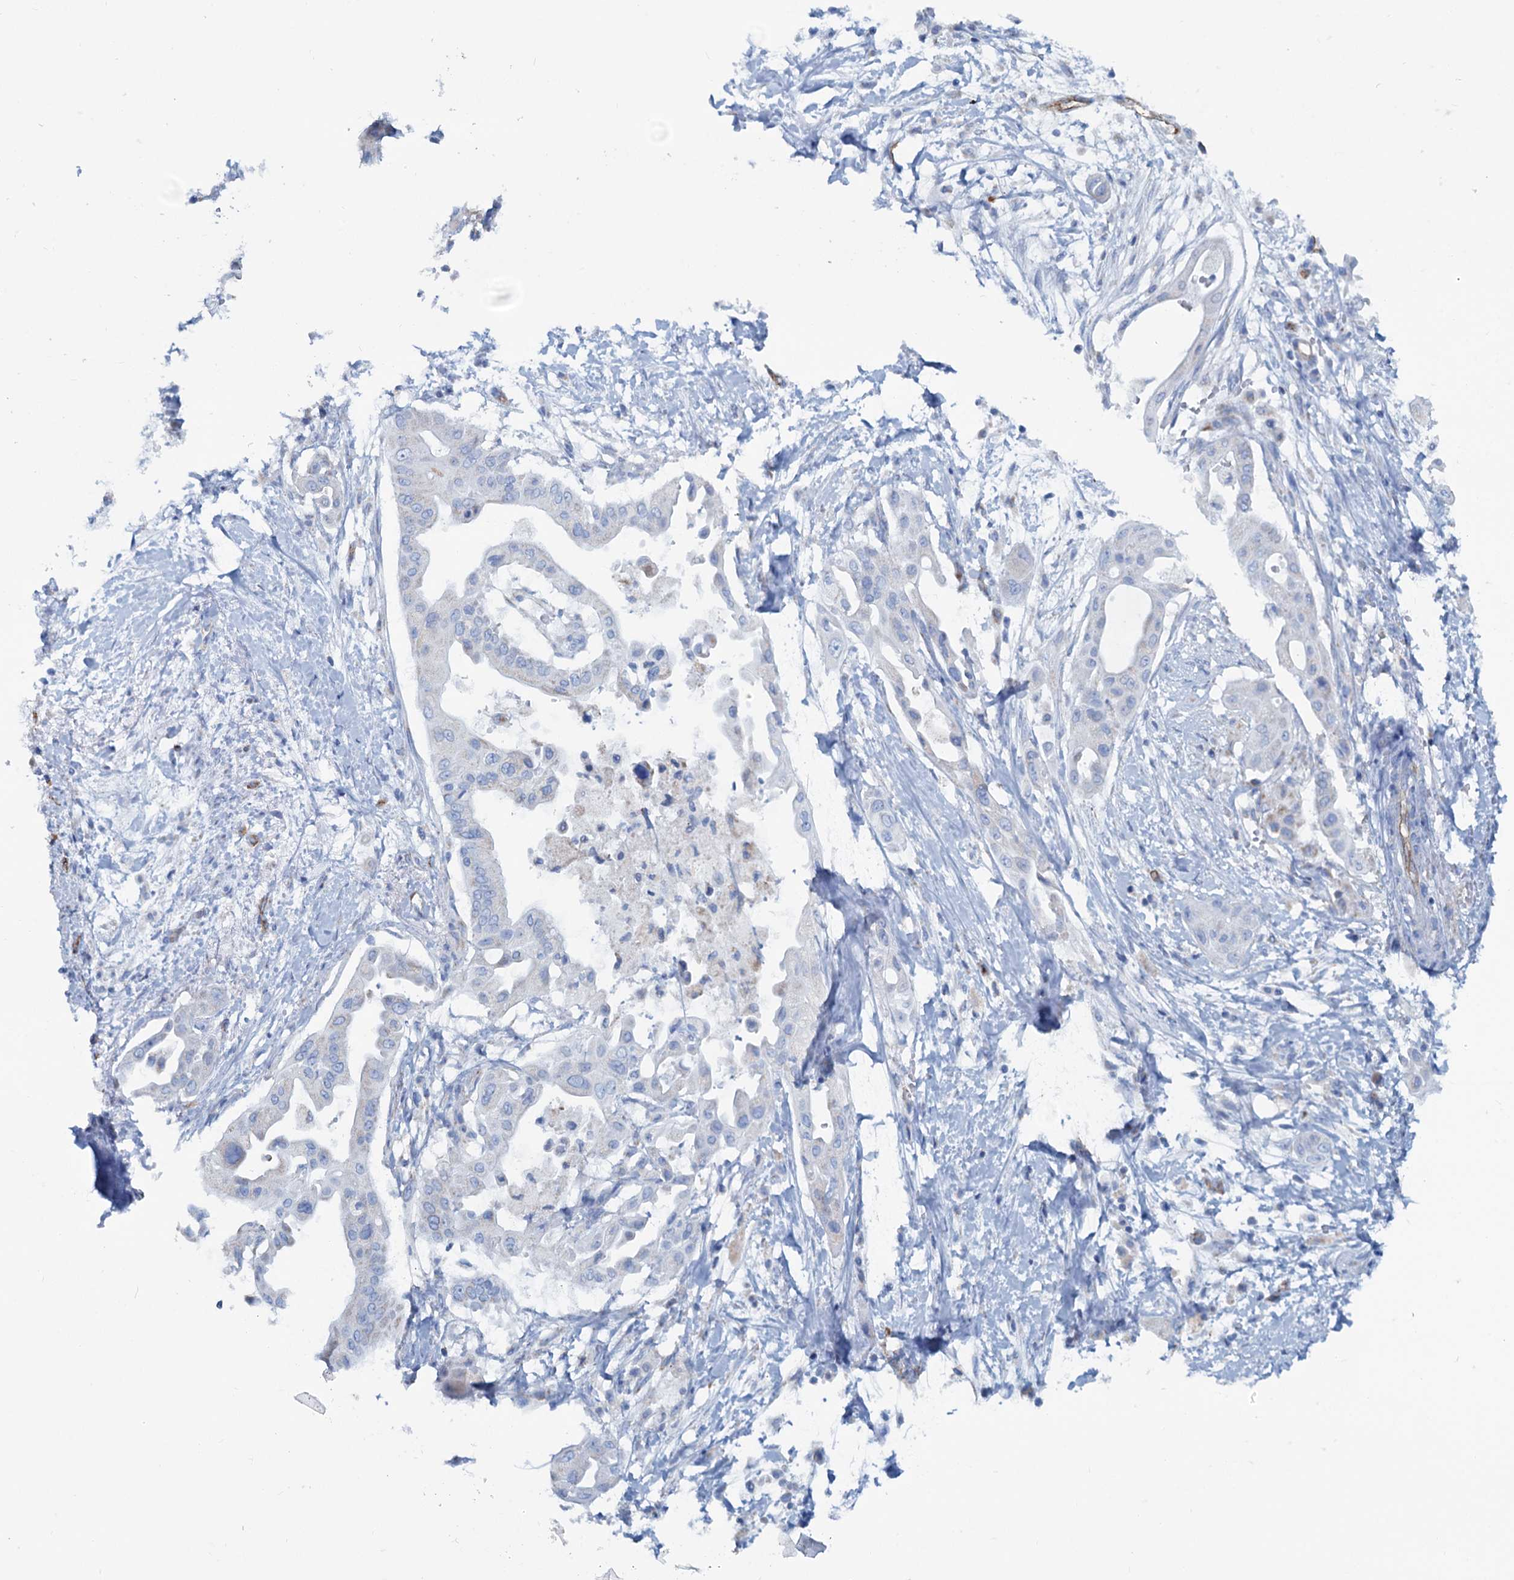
{"staining": {"intensity": "negative", "quantity": "none", "location": "none"}, "tissue": "pancreatic cancer", "cell_type": "Tumor cells", "image_type": "cancer", "snomed": [{"axis": "morphology", "description": "Adenocarcinoma, NOS"}, {"axis": "topography", "description": "Pancreas"}], "caption": "There is no significant positivity in tumor cells of adenocarcinoma (pancreatic). (Stains: DAB (3,3'-diaminobenzidine) IHC with hematoxylin counter stain, Microscopy: brightfield microscopy at high magnification).", "gene": "SLC1A3", "patient": {"sex": "male", "age": 68}}